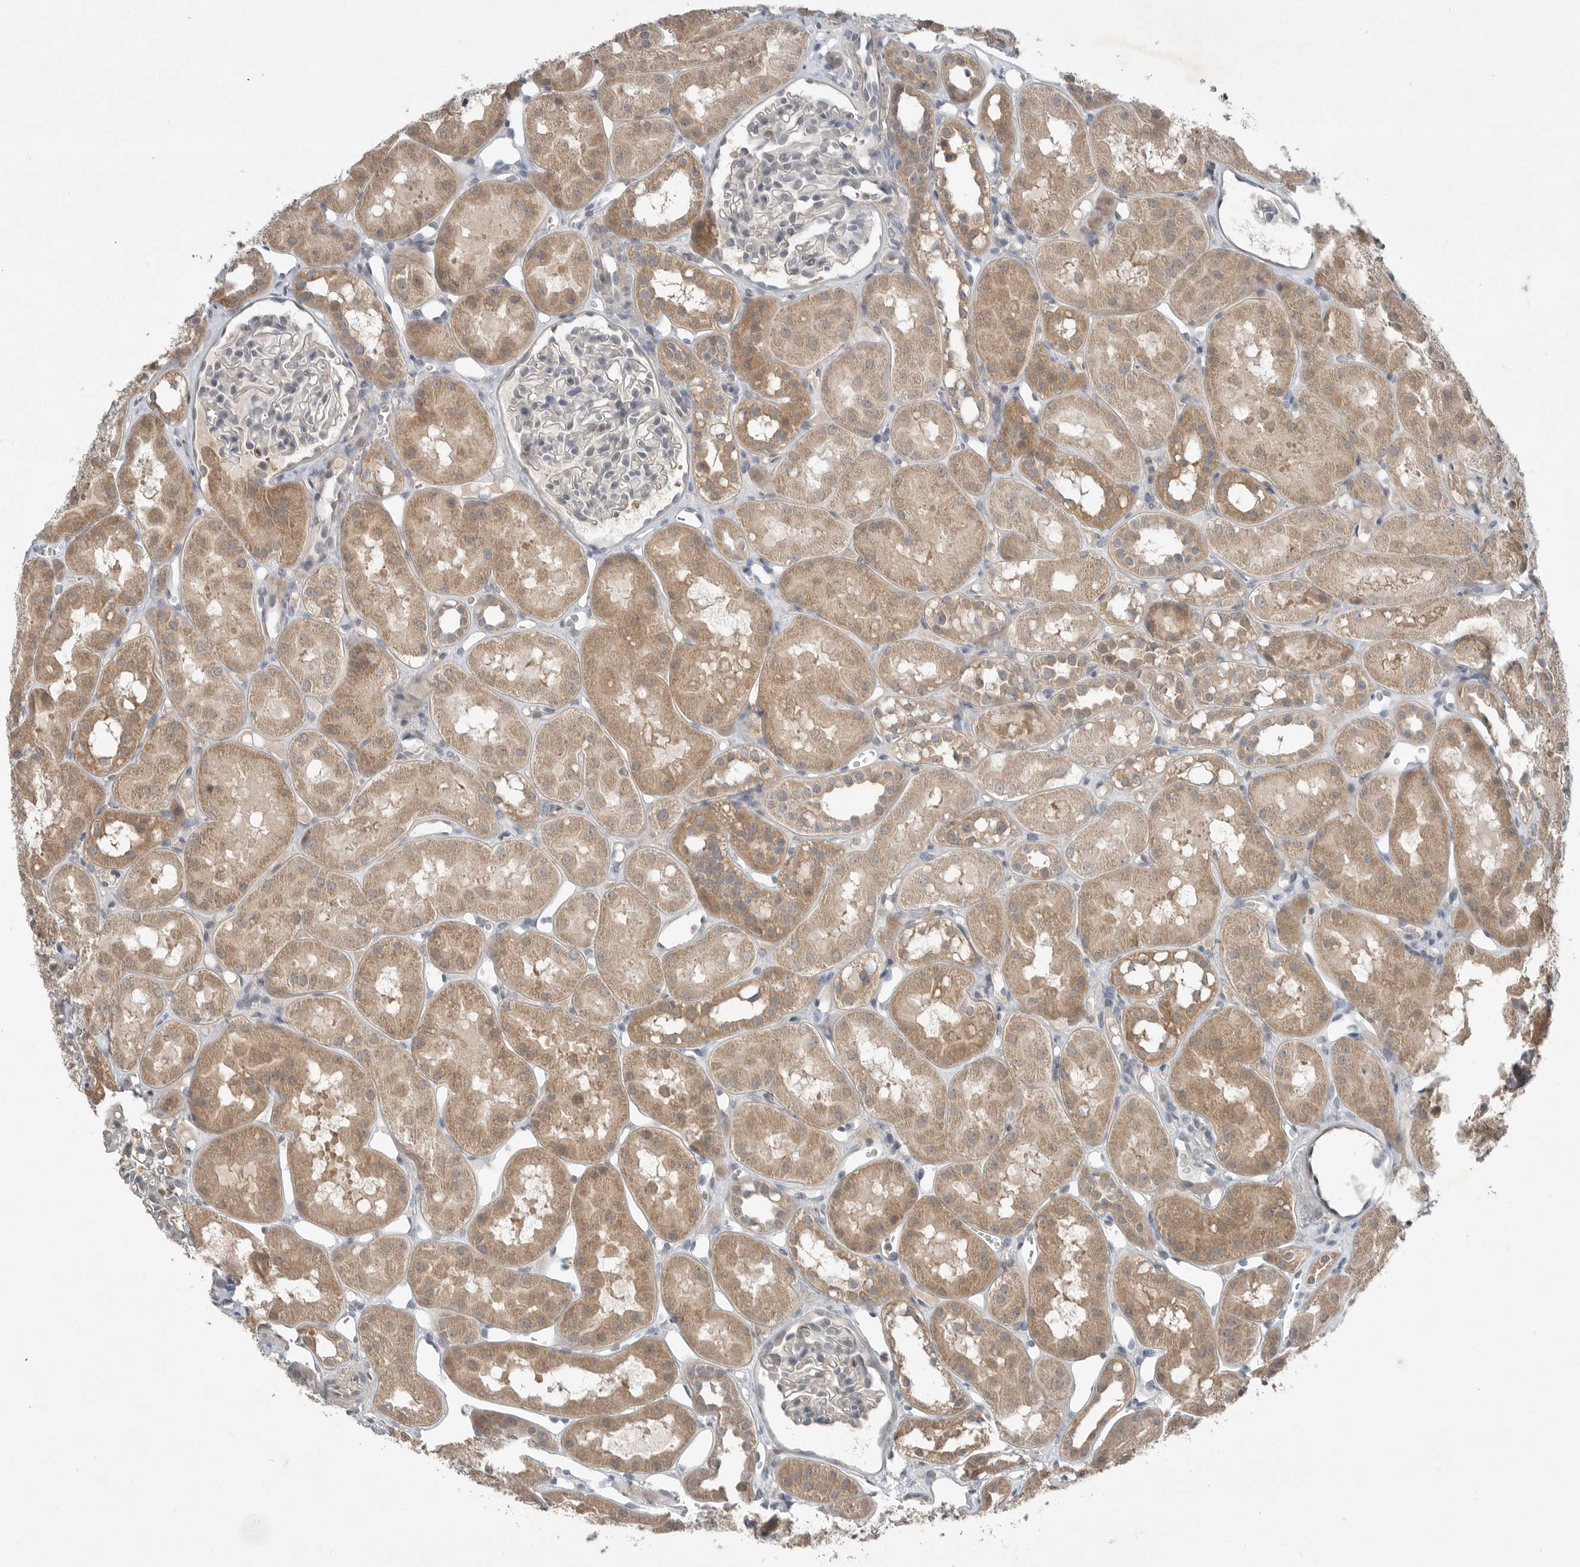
{"staining": {"intensity": "negative", "quantity": "none", "location": "none"}, "tissue": "kidney", "cell_type": "Cells in glomeruli", "image_type": "normal", "snomed": [{"axis": "morphology", "description": "Normal tissue, NOS"}, {"axis": "topography", "description": "Kidney"}], "caption": "Immunohistochemistry image of benign kidney: kidney stained with DAB (3,3'-diaminobenzidine) exhibits no significant protein staining in cells in glomeruli.", "gene": "MFAP3L", "patient": {"sex": "male", "age": 16}}